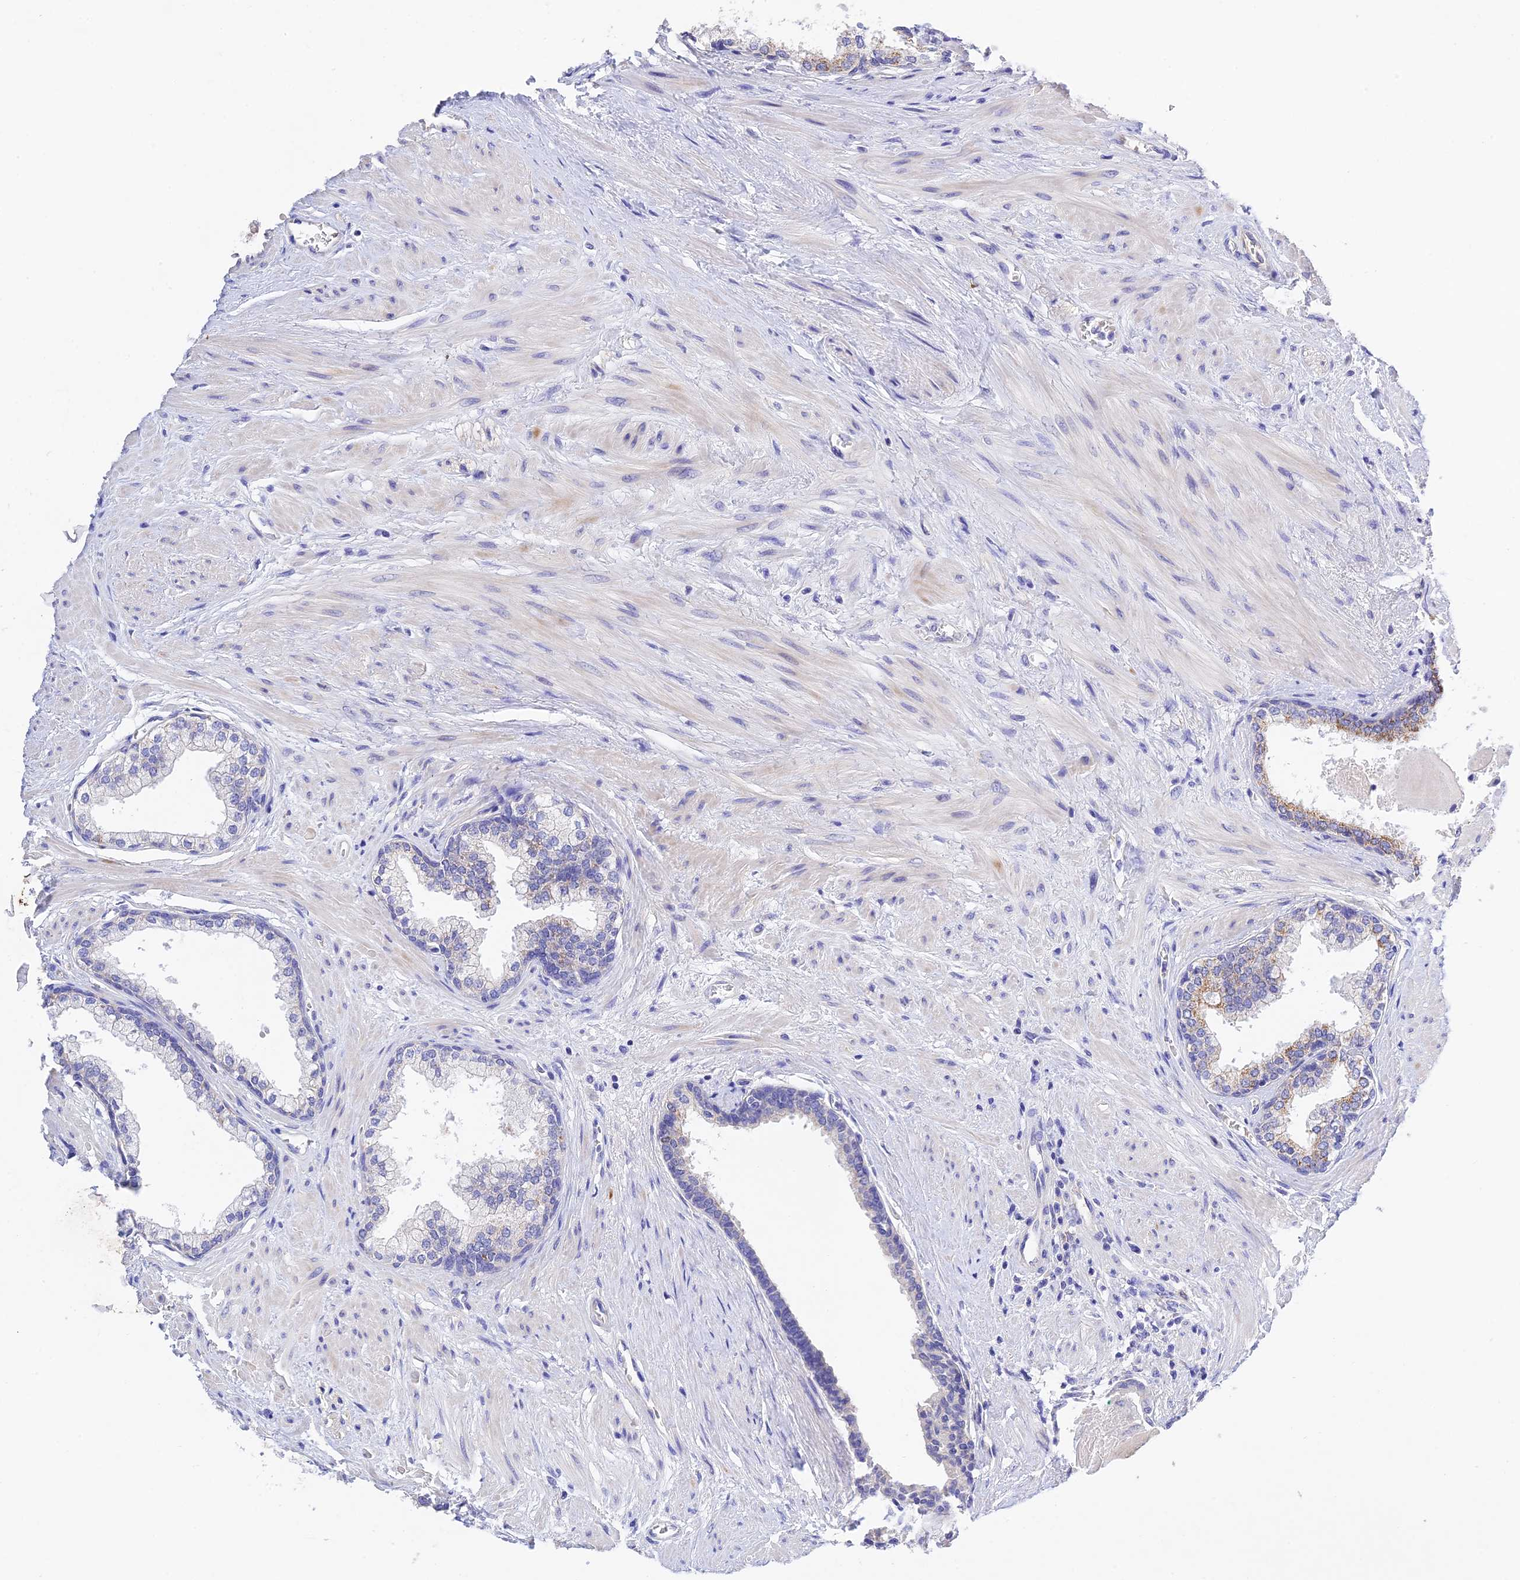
{"staining": {"intensity": "moderate", "quantity": "<25%", "location": "cytoplasmic/membranous"}, "tissue": "prostate", "cell_type": "Glandular cells", "image_type": "normal", "snomed": [{"axis": "morphology", "description": "Normal tissue, NOS"}, {"axis": "topography", "description": "Prostate"}], "caption": "Protein staining by immunohistochemistry (IHC) displays moderate cytoplasmic/membranous positivity in approximately <25% of glandular cells in benign prostate.", "gene": "MS4A5", "patient": {"sex": "male", "age": 57}}